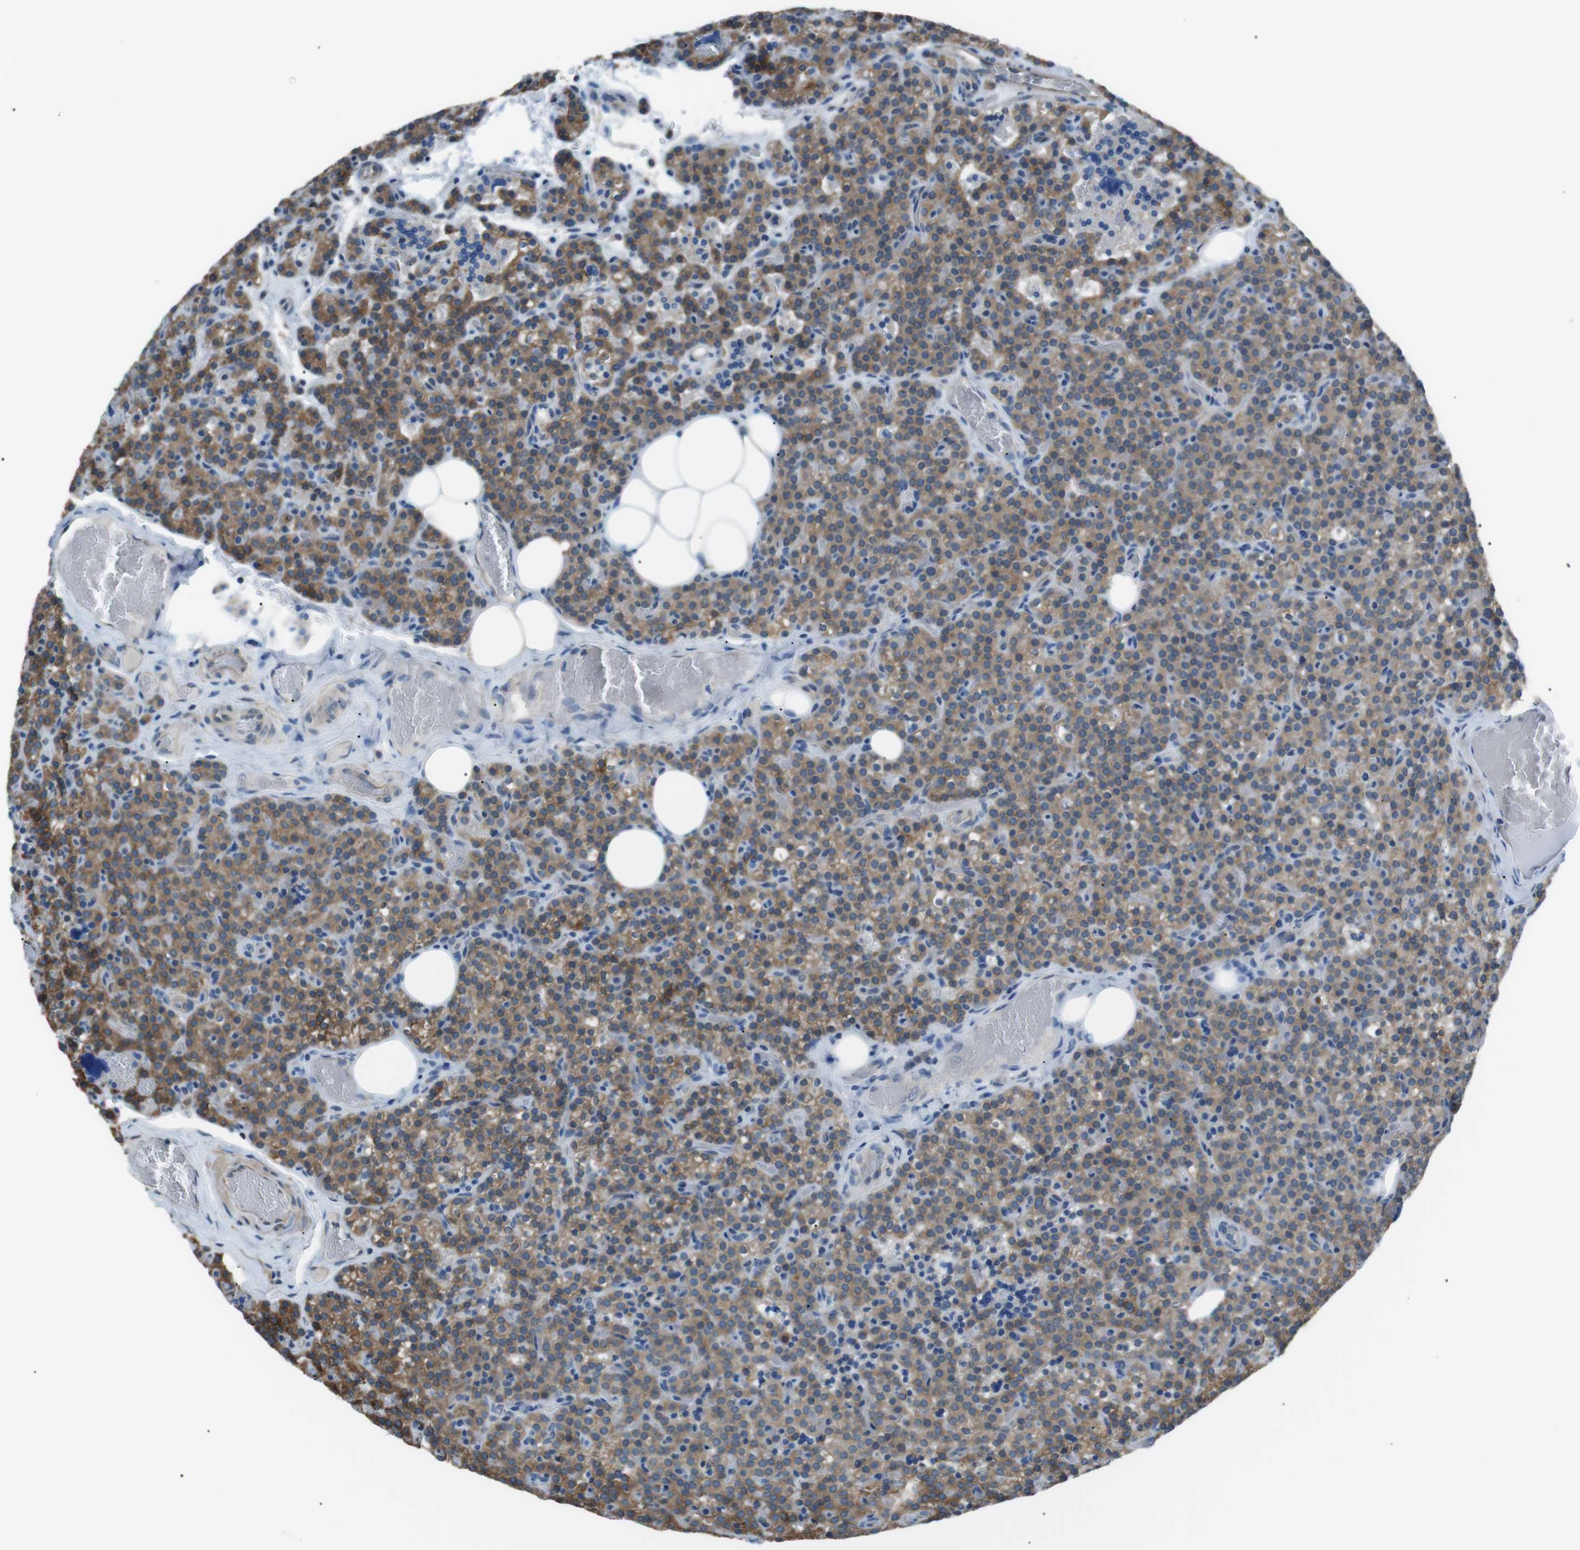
{"staining": {"intensity": "moderate", "quantity": "25%-75%", "location": "cytoplasmic/membranous"}, "tissue": "parathyroid gland", "cell_type": "Glandular cells", "image_type": "normal", "snomed": [{"axis": "morphology", "description": "Normal tissue, NOS"}, {"axis": "topography", "description": "Parathyroid gland"}], "caption": "Moderate cytoplasmic/membranous staining is present in approximately 25%-75% of glandular cells in normal parathyroid gland. (DAB (3,3'-diaminobenzidine) IHC, brown staining for protein, blue staining for nuclei).", "gene": "CDH26", "patient": {"sex": "female", "age": 47}}